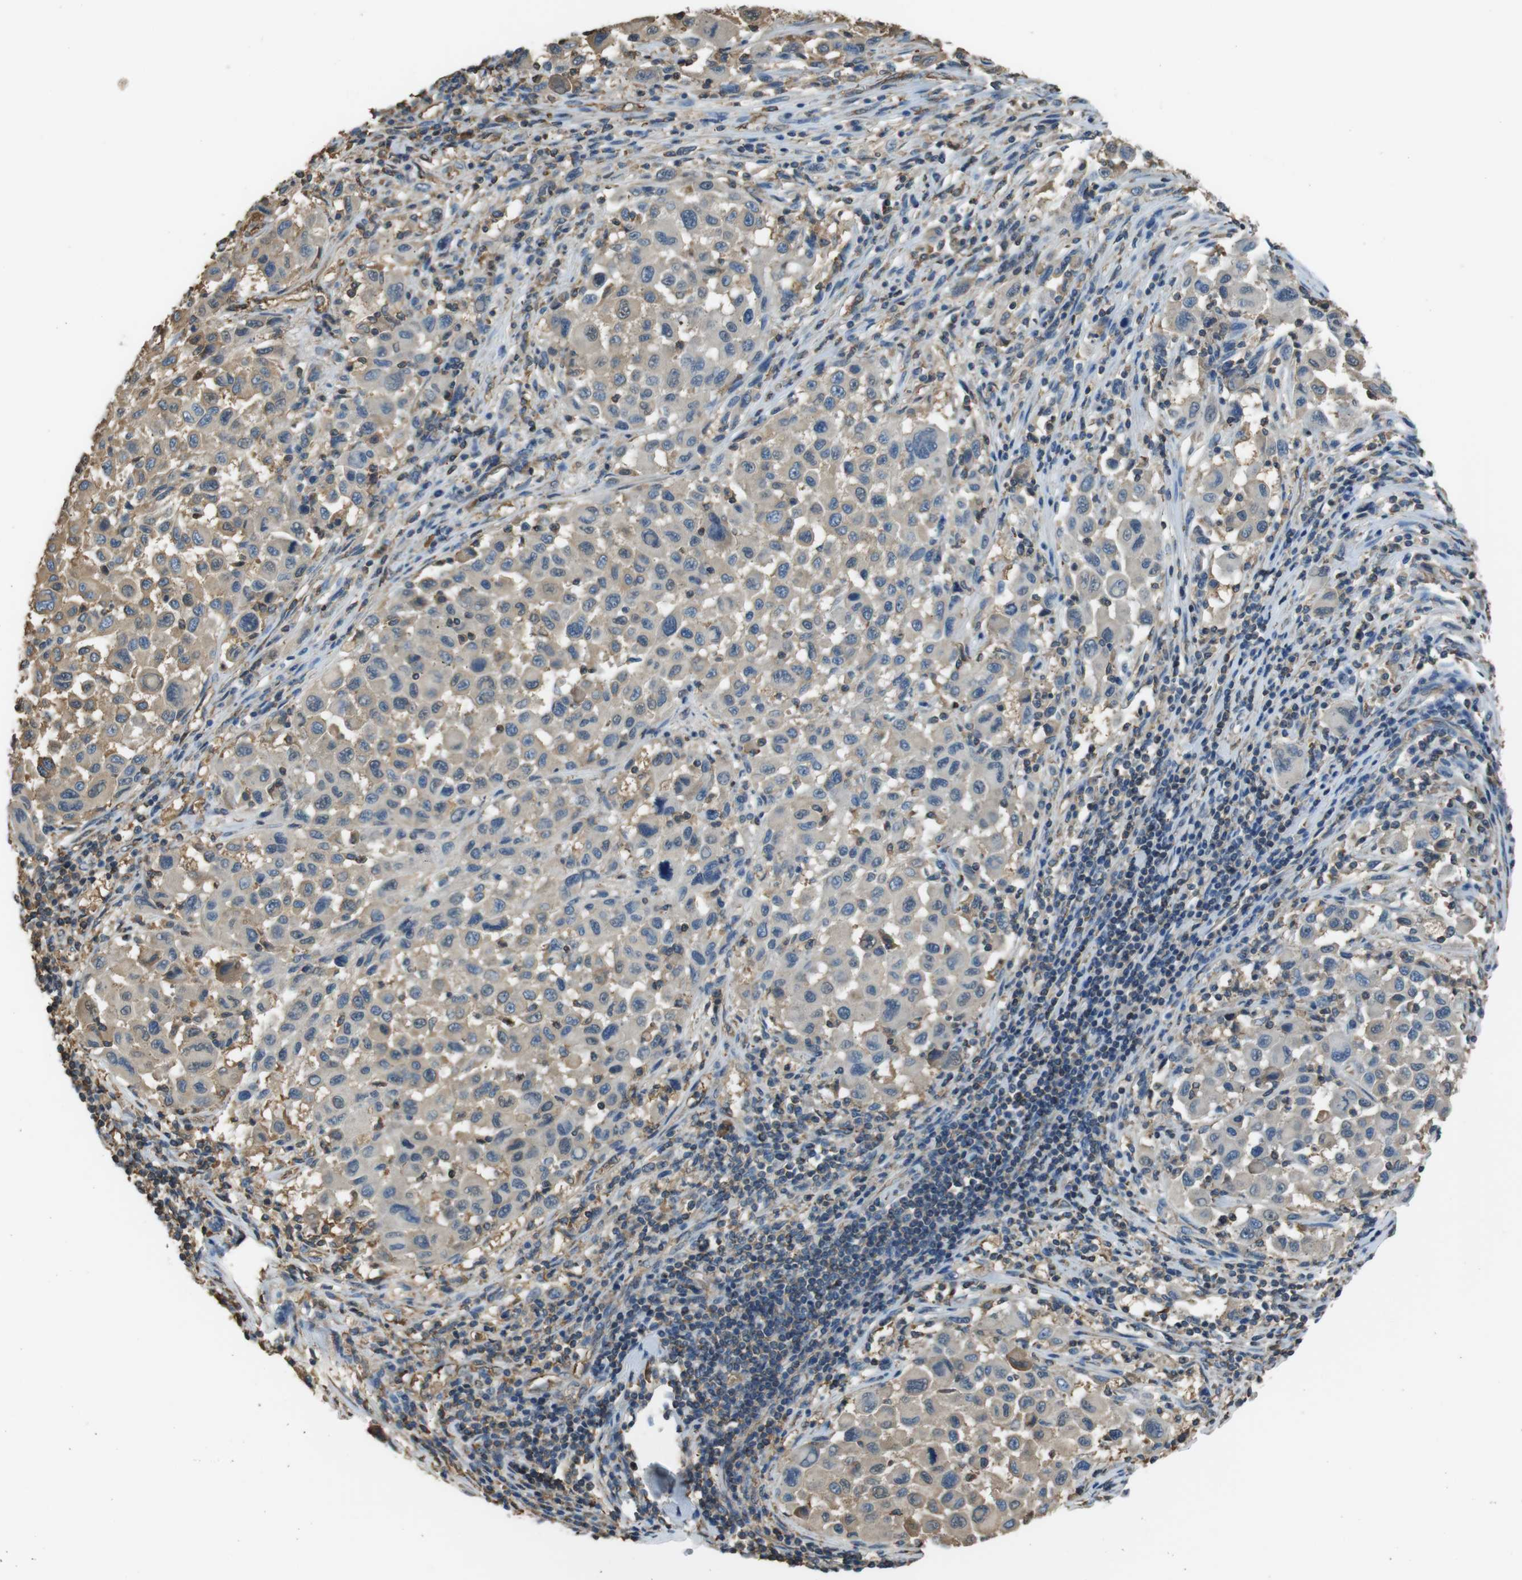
{"staining": {"intensity": "weak", "quantity": "<25%", "location": "cytoplasmic/membranous"}, "tissue": "melanoma", "cell_type": "Tumor cells", "image_type": "cancer", "snomed": [{"axis": "morphology", "description": "Malignant melanoma, Metastatic site"}, {"axis": "topography", "description": "Lymph node"}], "caption": "Melanoma was stained to show a protein in brown. There is no significant staining in tumor cells. (DAB (3,3'-diaminobenzidine) immunohistochemistry (IHC) visualized using brightfield microscopy, high magnification).", "gene": "FCAR", "patient": {"sex": "male", "age": 61}}